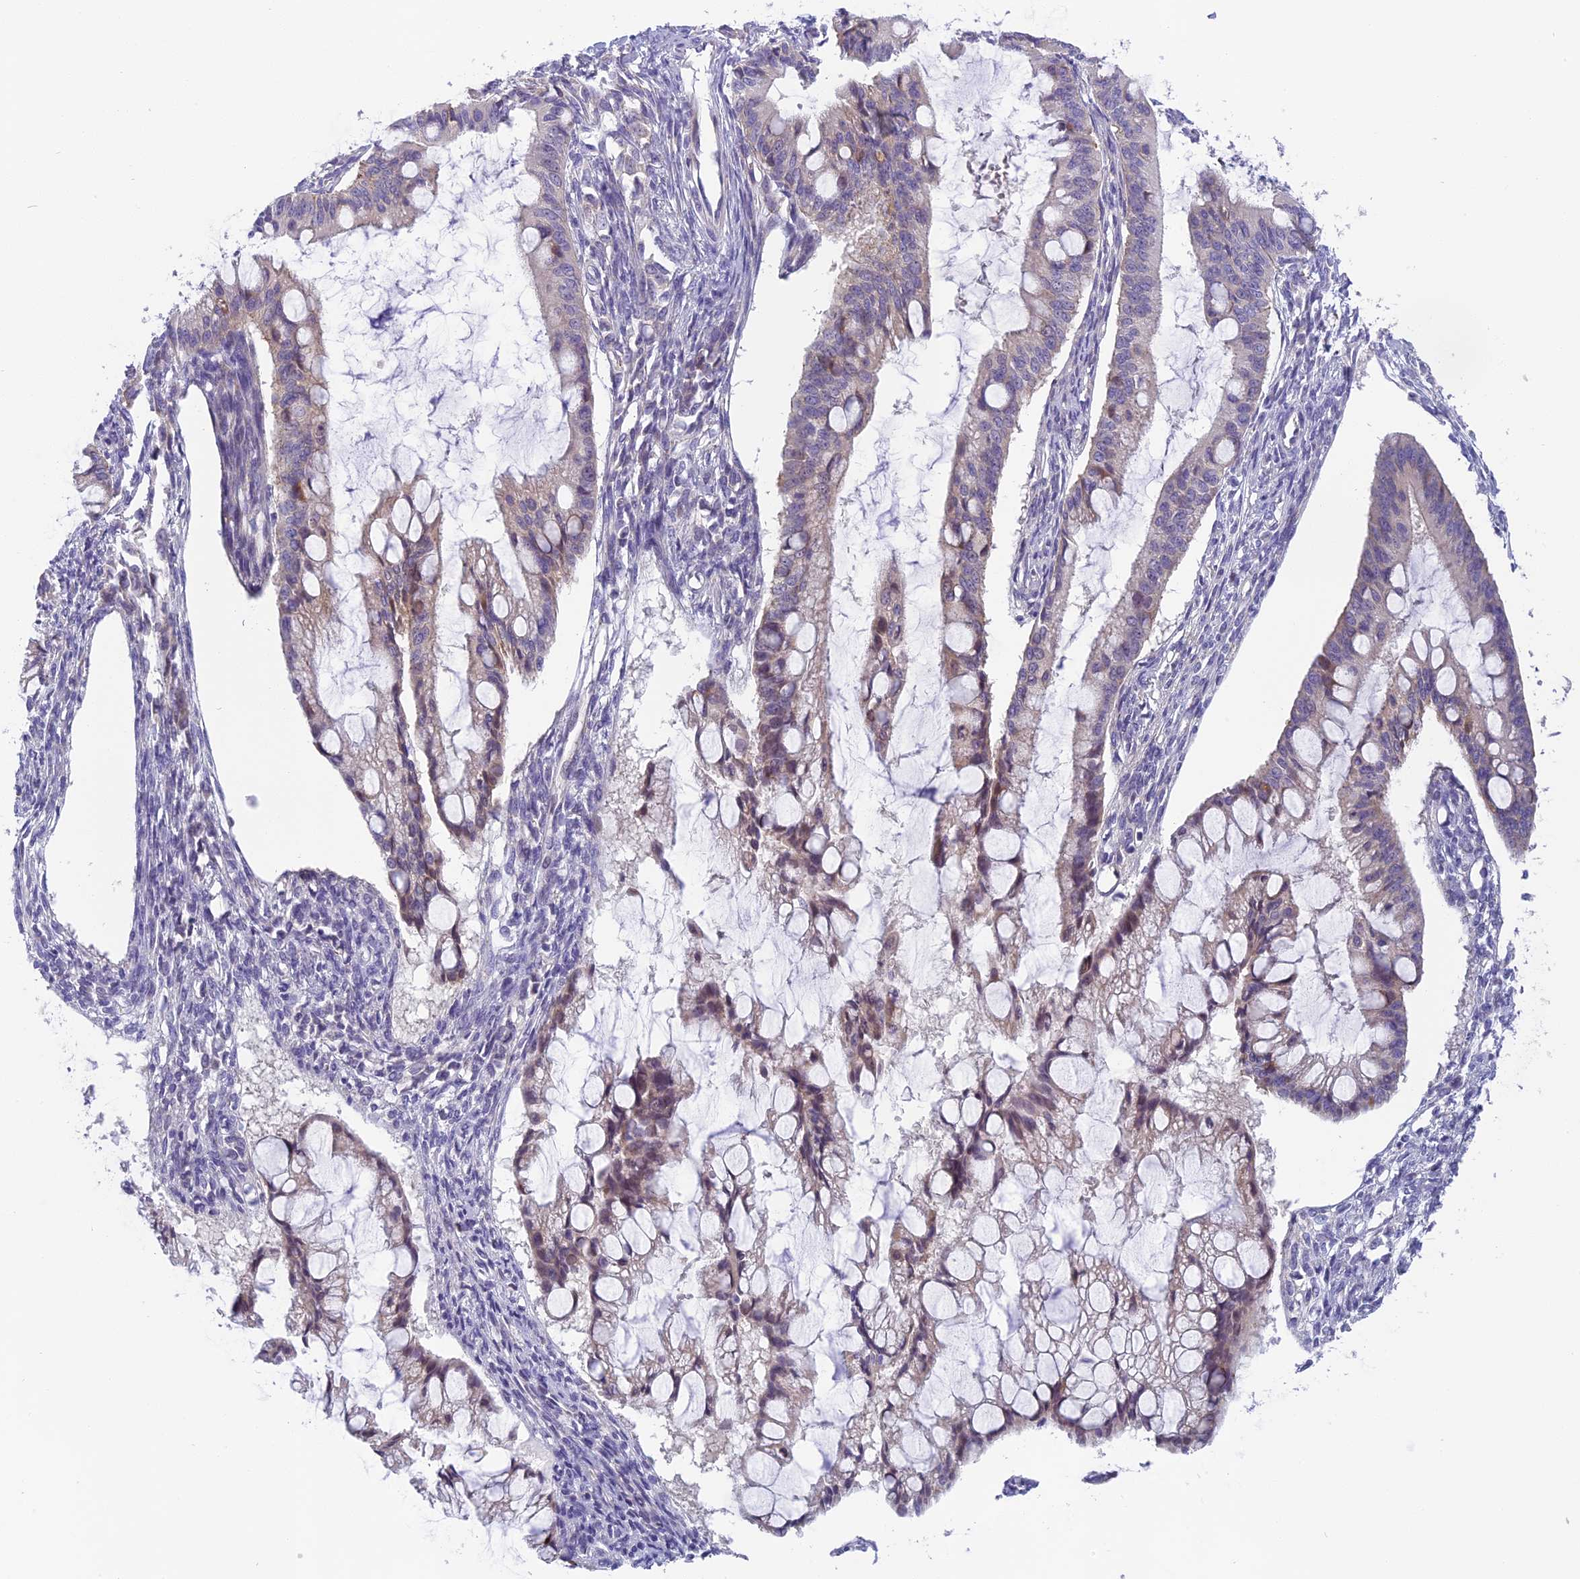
{"staining": {"intensity": "weak", "quantity": "<25%", "location": "cytoplasmic/membranous"}, "tissue": "ovarian cancer", "cell_type": "Tumor cells", "image_type": "cancer", "snomed": [{"axis": "morphology", "description": "Cystadenocarcinoma, mucinous, NOS"}, {"axis": "topography", "description": "Ovary"}], "caption": "This is a histopathology image of immunohistochemistry staining of mucinous cystadenocarcinoma (ovarian), which shows no staining in tumor cells. Nuclei are stained in blue.", "gene": "ARHGEF37", "patient": {"sex": "female", "age": 73}}